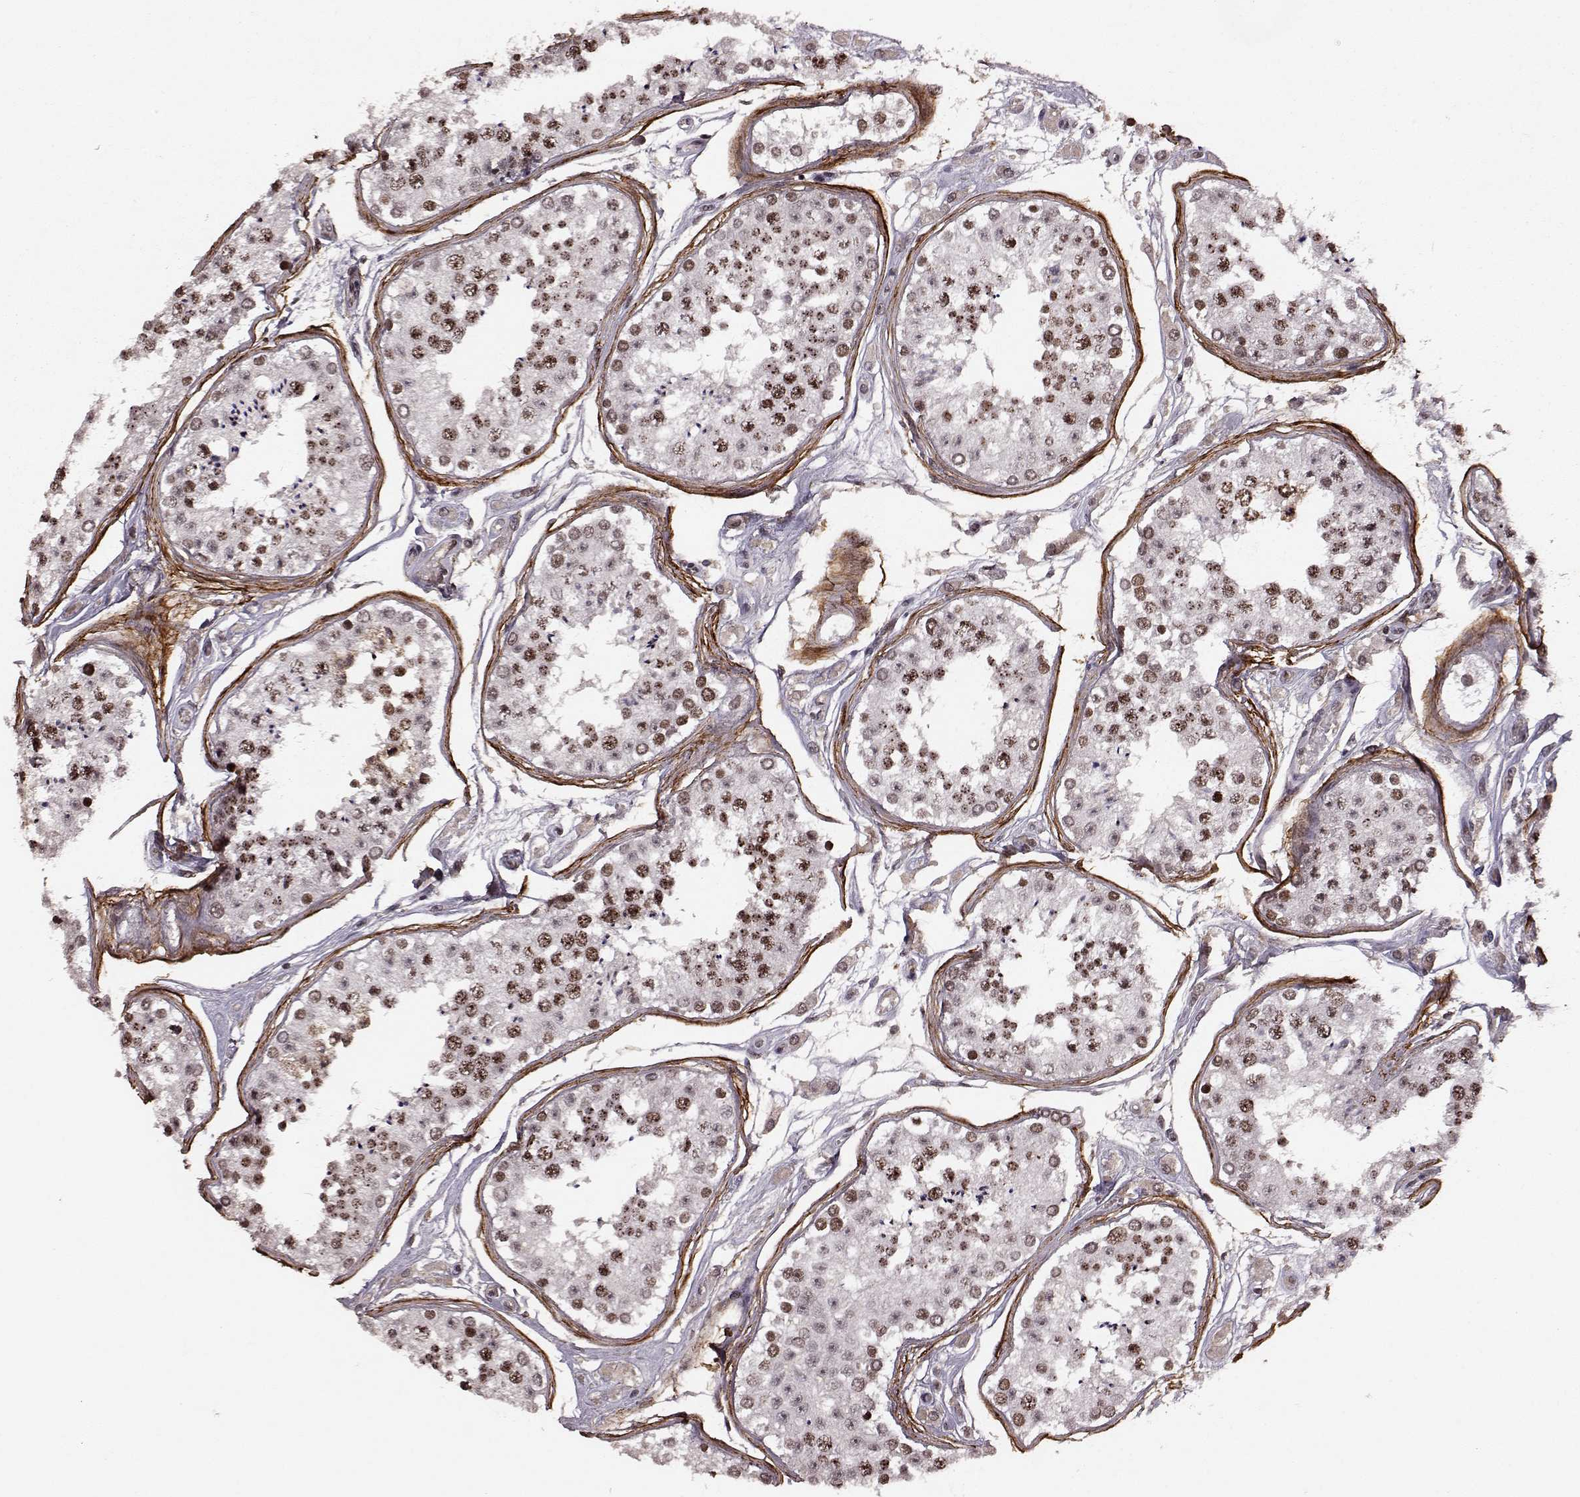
{"staining": {"intensity": "strong", "quantity": ">75%", "location": "nuclear"}, "tissue": "testis", "cell_type": "Cells in seminiferous ducts", "image_type": "normal", "snomed": [{"axis": "morphology", "description": "Normal tissue, NOS"}, {"axis": "topography", "description": "Testis"}], "caption": "Cells in seminiferous ducts demonstrate high levels of strong nuclear positivity in approximately >75% of cells in unremarkable testis. The protein is shown in brown color, while the nuclei are stained blue.", "gene": "RRAGD", "patient": {"sex": "male", "age": 25}}